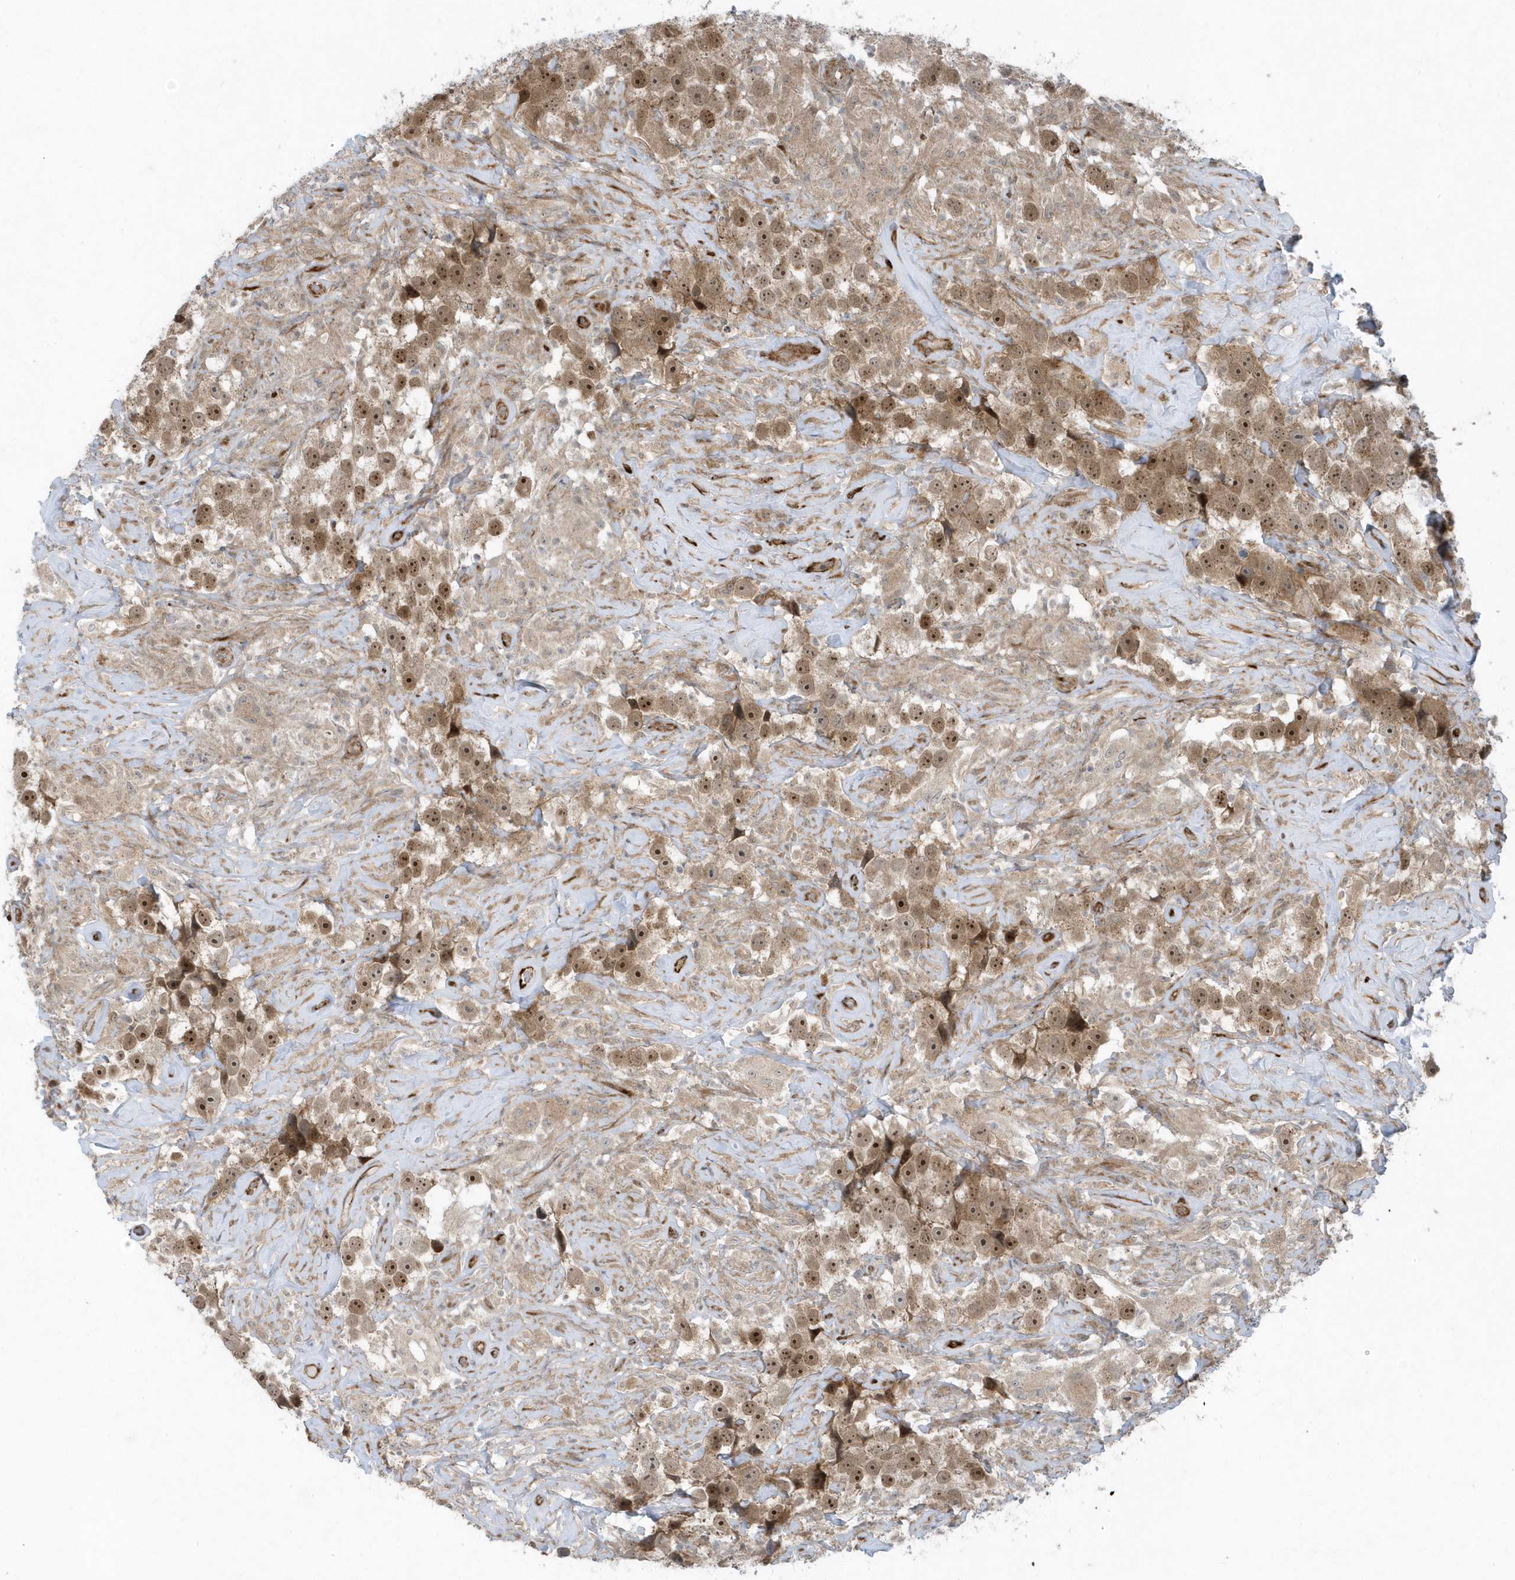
{"staining": {"intensity": "moderate", "quantity": ">75%", "location": "cytoplasmic/membranous,nuclear"}, "tissue": "testis cancer", "cell_type": "Tumor cells", "image_type": "cancer", "snomed": [{"axis": "morphology", "description": "Seminoma, NOS"}, {"axis": "topography", "description": "Testis"}], "caption": "IHC photomicrograph of human testis cancer stained for a protein (brown), which demonstrates medium levels of moderate cytoplasmic/membranous and nuclear staining in approximately >75% of tumor cells.", "gene": "FAM98A", "patient": {"sex": "male", "age": 49}}